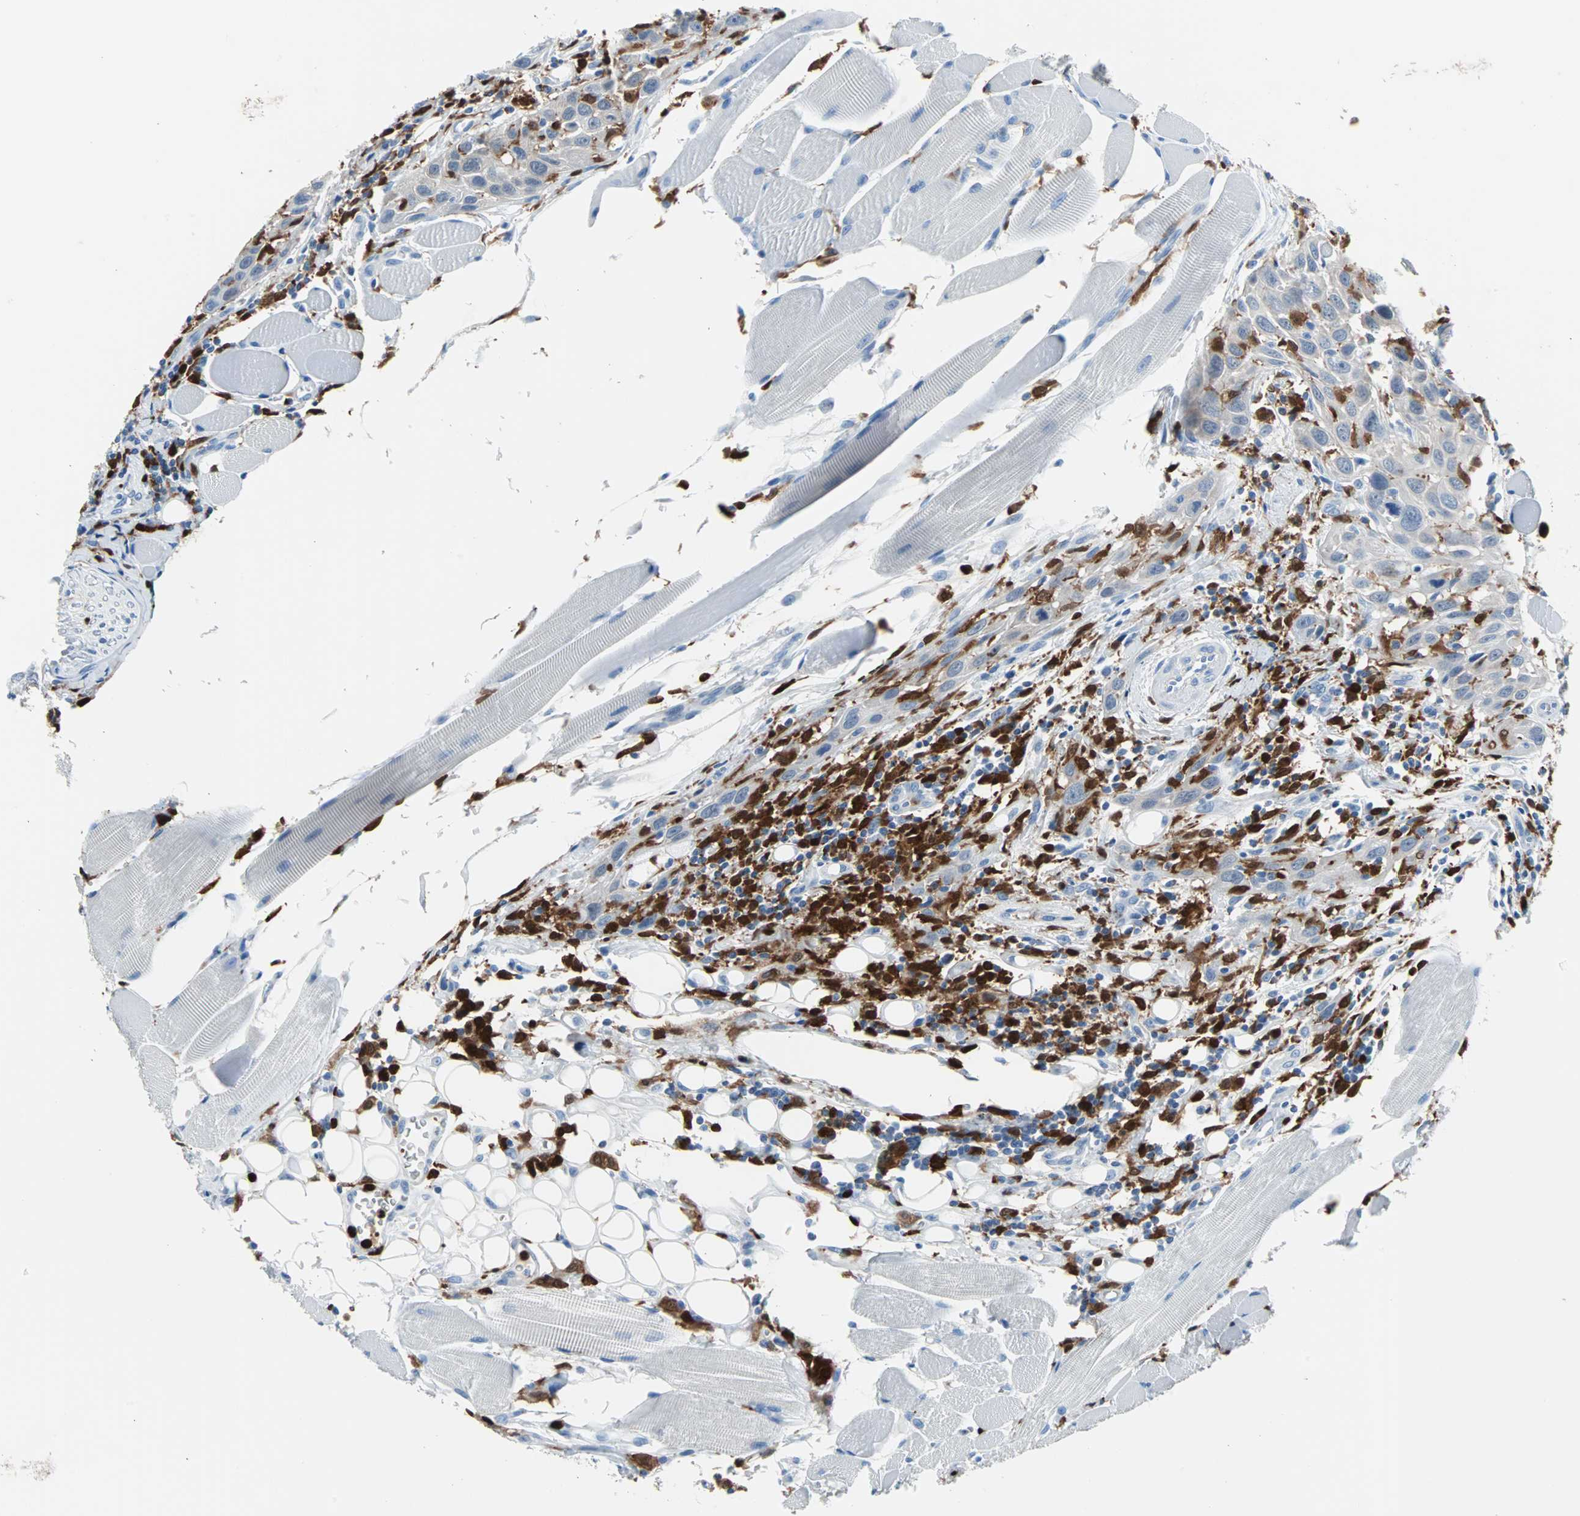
{"staining": {"intensity": "weak", "quantity": "<25%", "location": "cytoplasmic/membranous"}, "tissue": "head and neck cancer", "cell_type": "Tumor cells", "image_type": "cancer", "snomed": [{"axis": "morphology", "description": "Squamous cell carcinoma, NOS"}, {"axis": "topography", "description": "Oral tissue"}, {"axis": "topography", "description": "Head-Neck"}], "caption": "Immunohistochemistry (IHC) micrograph of human head and neck cancer stained for a protein (brown), which exhibits no positivity in tumor cells.", "gene": "SYK", "patient": {"sex": "female", "age": 50}}